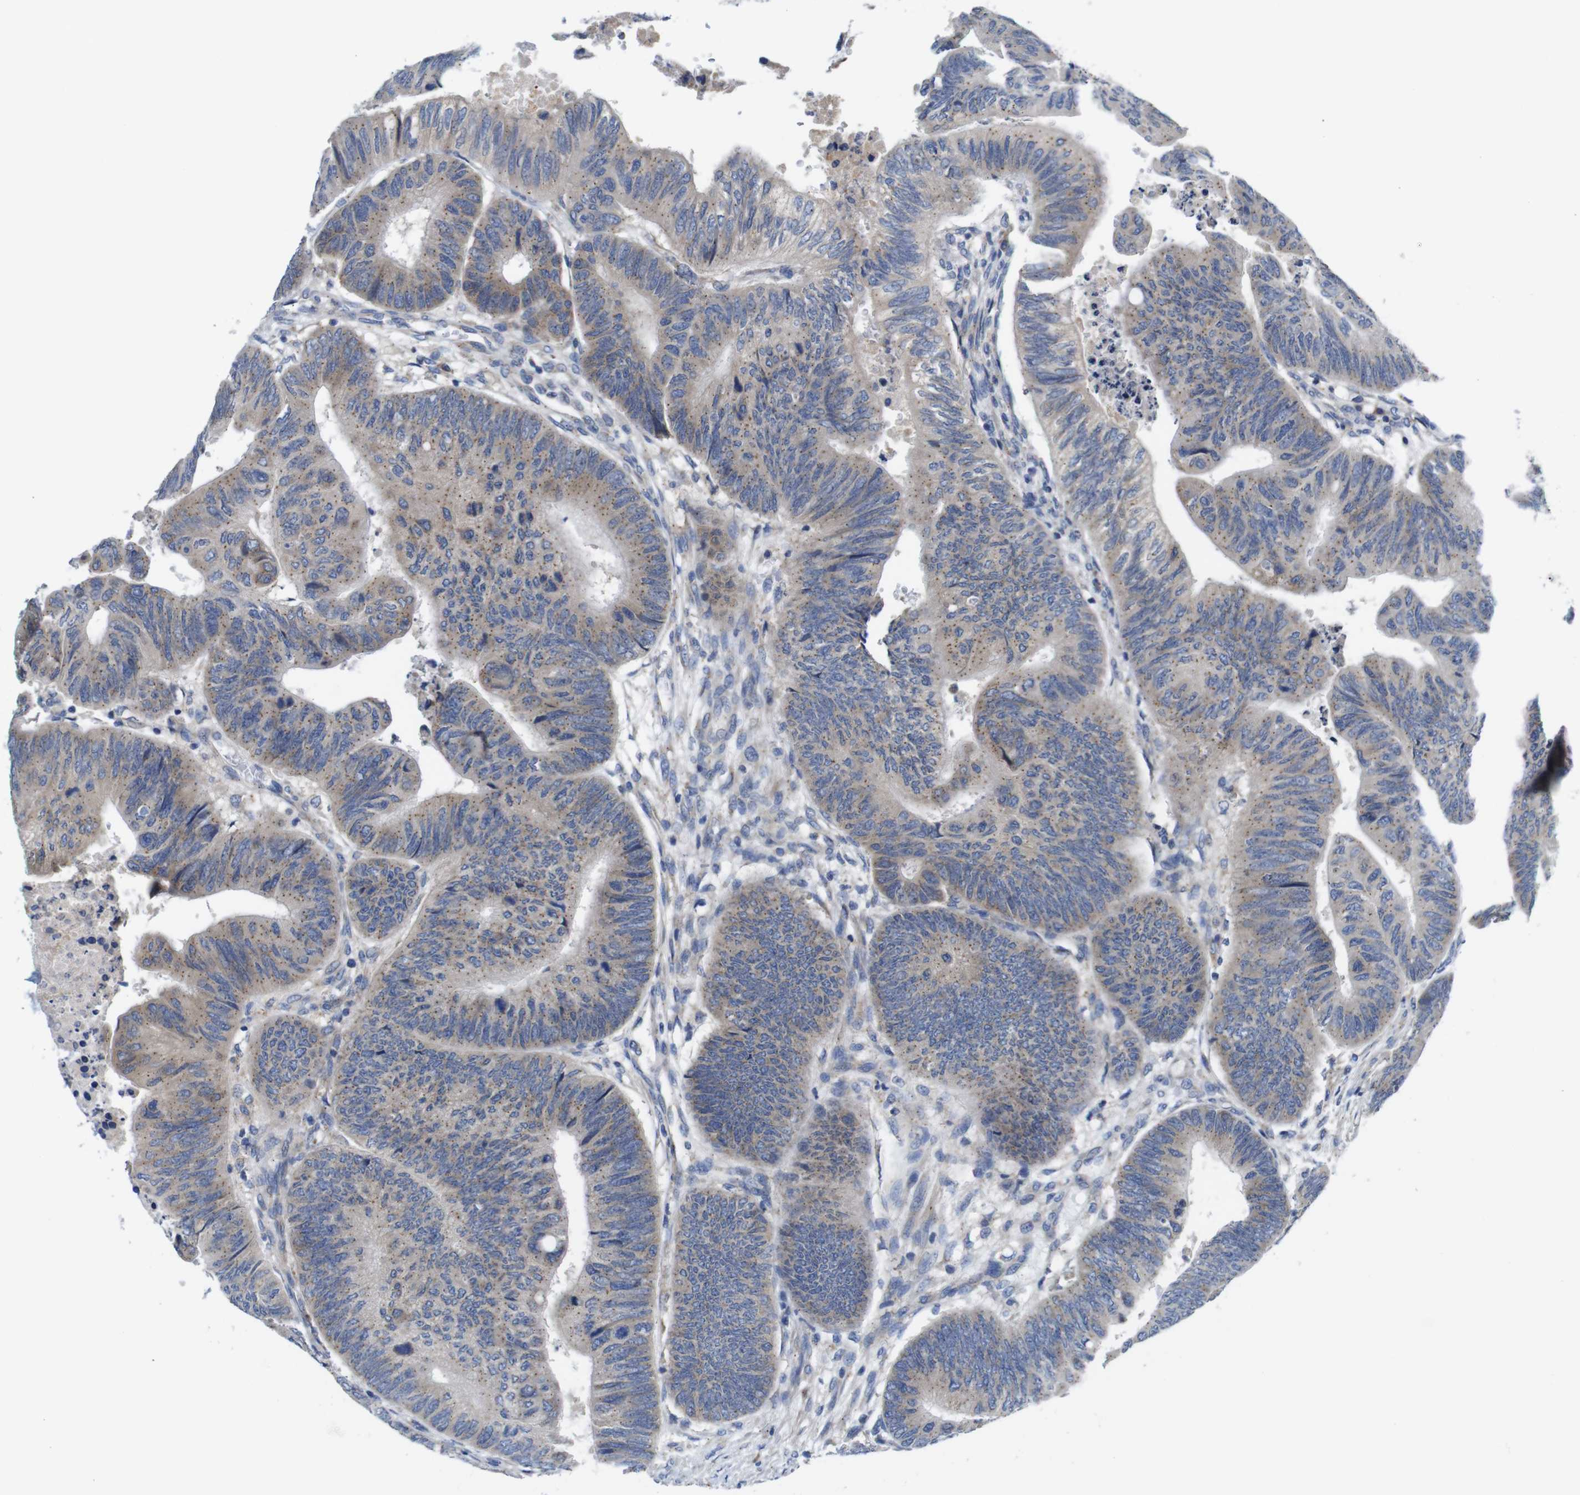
{"staining": {"intensity": "weak", "quantity": ">75%", "location": "cytoplasmic/membranous"}, "tissue": "colorectal cancer", "cell_type": "Tumor cells", "image_type": "cancer", "snomed": [{"axis": "morphology", "description": "Normal tissue, NOS"}, {"axis": "morphology", "description": "Adenocarcinoma, NOS"}, {"axis": "topography", "description": "Rectum"}, {"axis": "topography", "description": "Peripheral nerve tissue"}], "caption": "Protein expression analysis of human colorectal adenocarcinoma reveals weak cytoplasmic/membranous positivity in approximately >75% of tumor cells. The protein of interest is stained brown, and the nuclei are stained in blue (DAB (3,3'-diaminobenzidine) IHC with brightfield microscopy, high magnification).", "gene": "DDRGK1", "patient": {"sex": "male", "age": 92}}